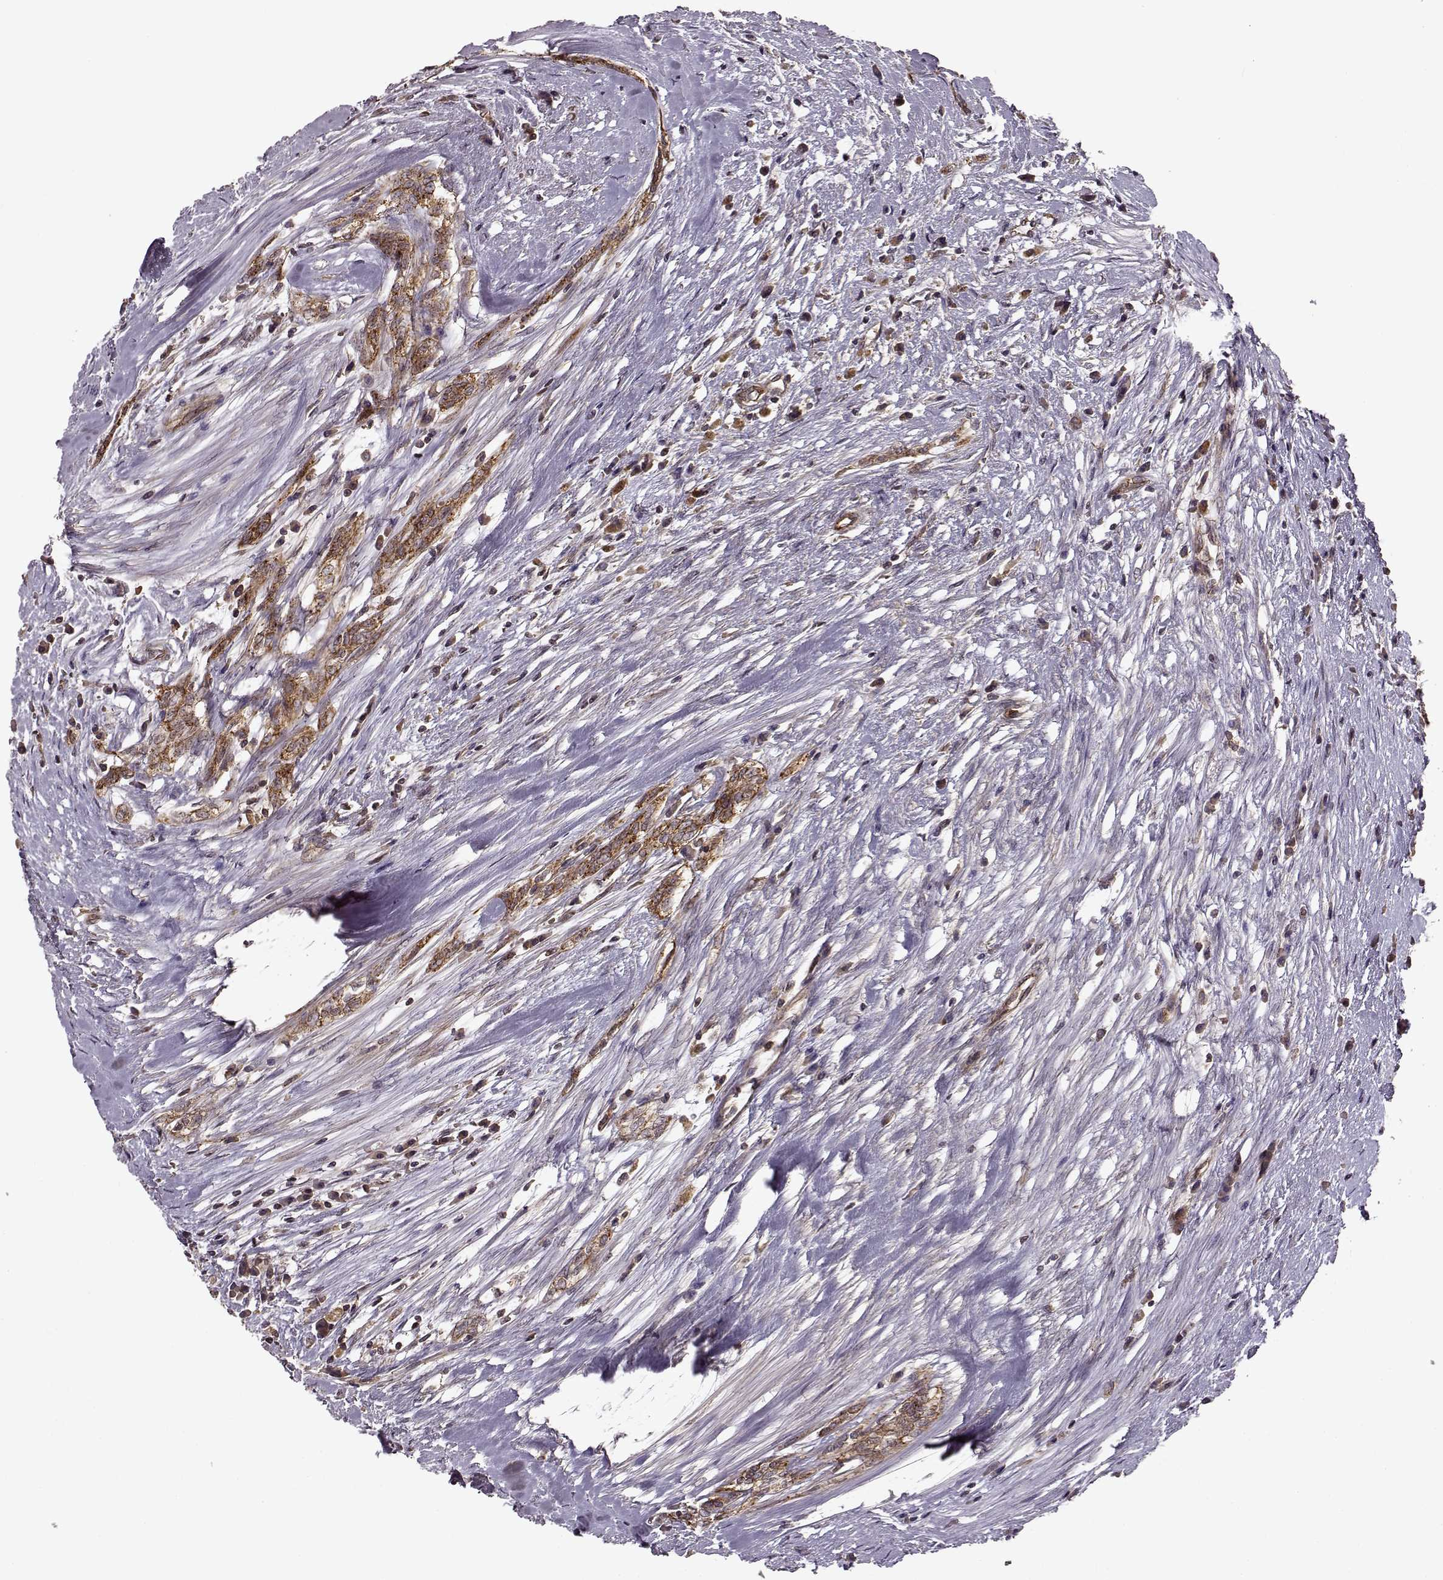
{"staining": {"intensity": "moderate", "quantity": ">75%", "location": "cytoplasmic/membranous"}, "tissue": "testis cancer", "cell_type": "Tumor cells", "image_type": "cancer", "snomed": [{"axis": "morphology", "description": "Carcinoma, Embryonal, NOS"}, {"axis": "topography", "description": "Testis"}], "caption": "Testis cancer tissue demonstrates moderate cytoplasmic/membranous expression in approximately >75% of tumor cells", "gene": "IFRD2", "patient": {"sex": "male", "age": 37}}